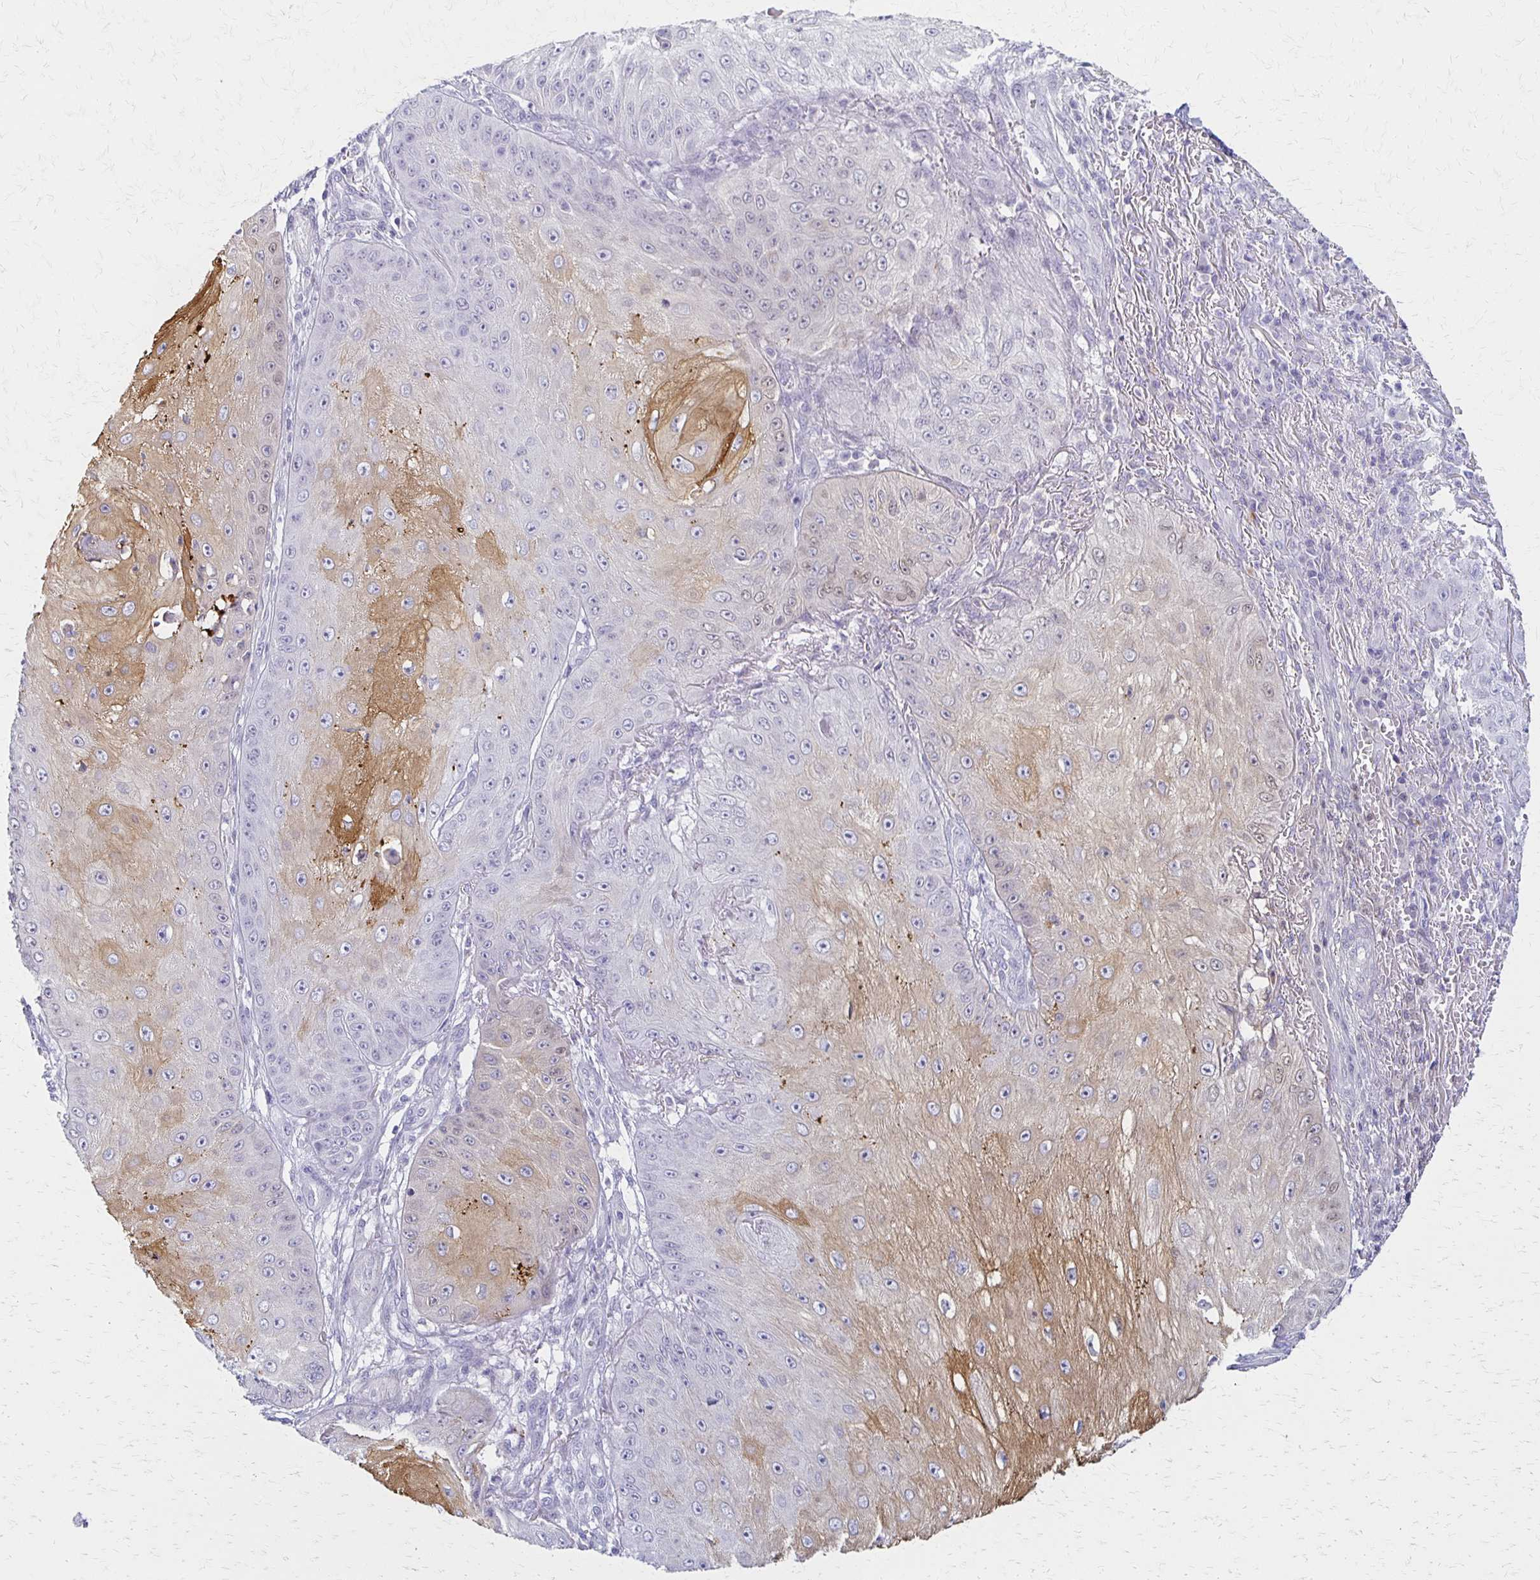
{"staining": {"intensity": "moderate", "quantity": "<25%", "location": "cytoplasmic/membranous"}, "tissue": "skin cancer", "cell_type": "Tumor cells", "image_type": "cancer", "snomed": [{"axis": "morphology", "description": "Squamous cell carcinoma, NOS"}, {"axis": "topography", "description": "Skin"}], "caption": "The photomicrograph shows a brown stain indicating the presence of a protein in the cytoplasmic/membranous of tumor cells in skin squamous cell carcinoma.", "gene": "IVL", "patient": {"sex": "male", "age": 70}}